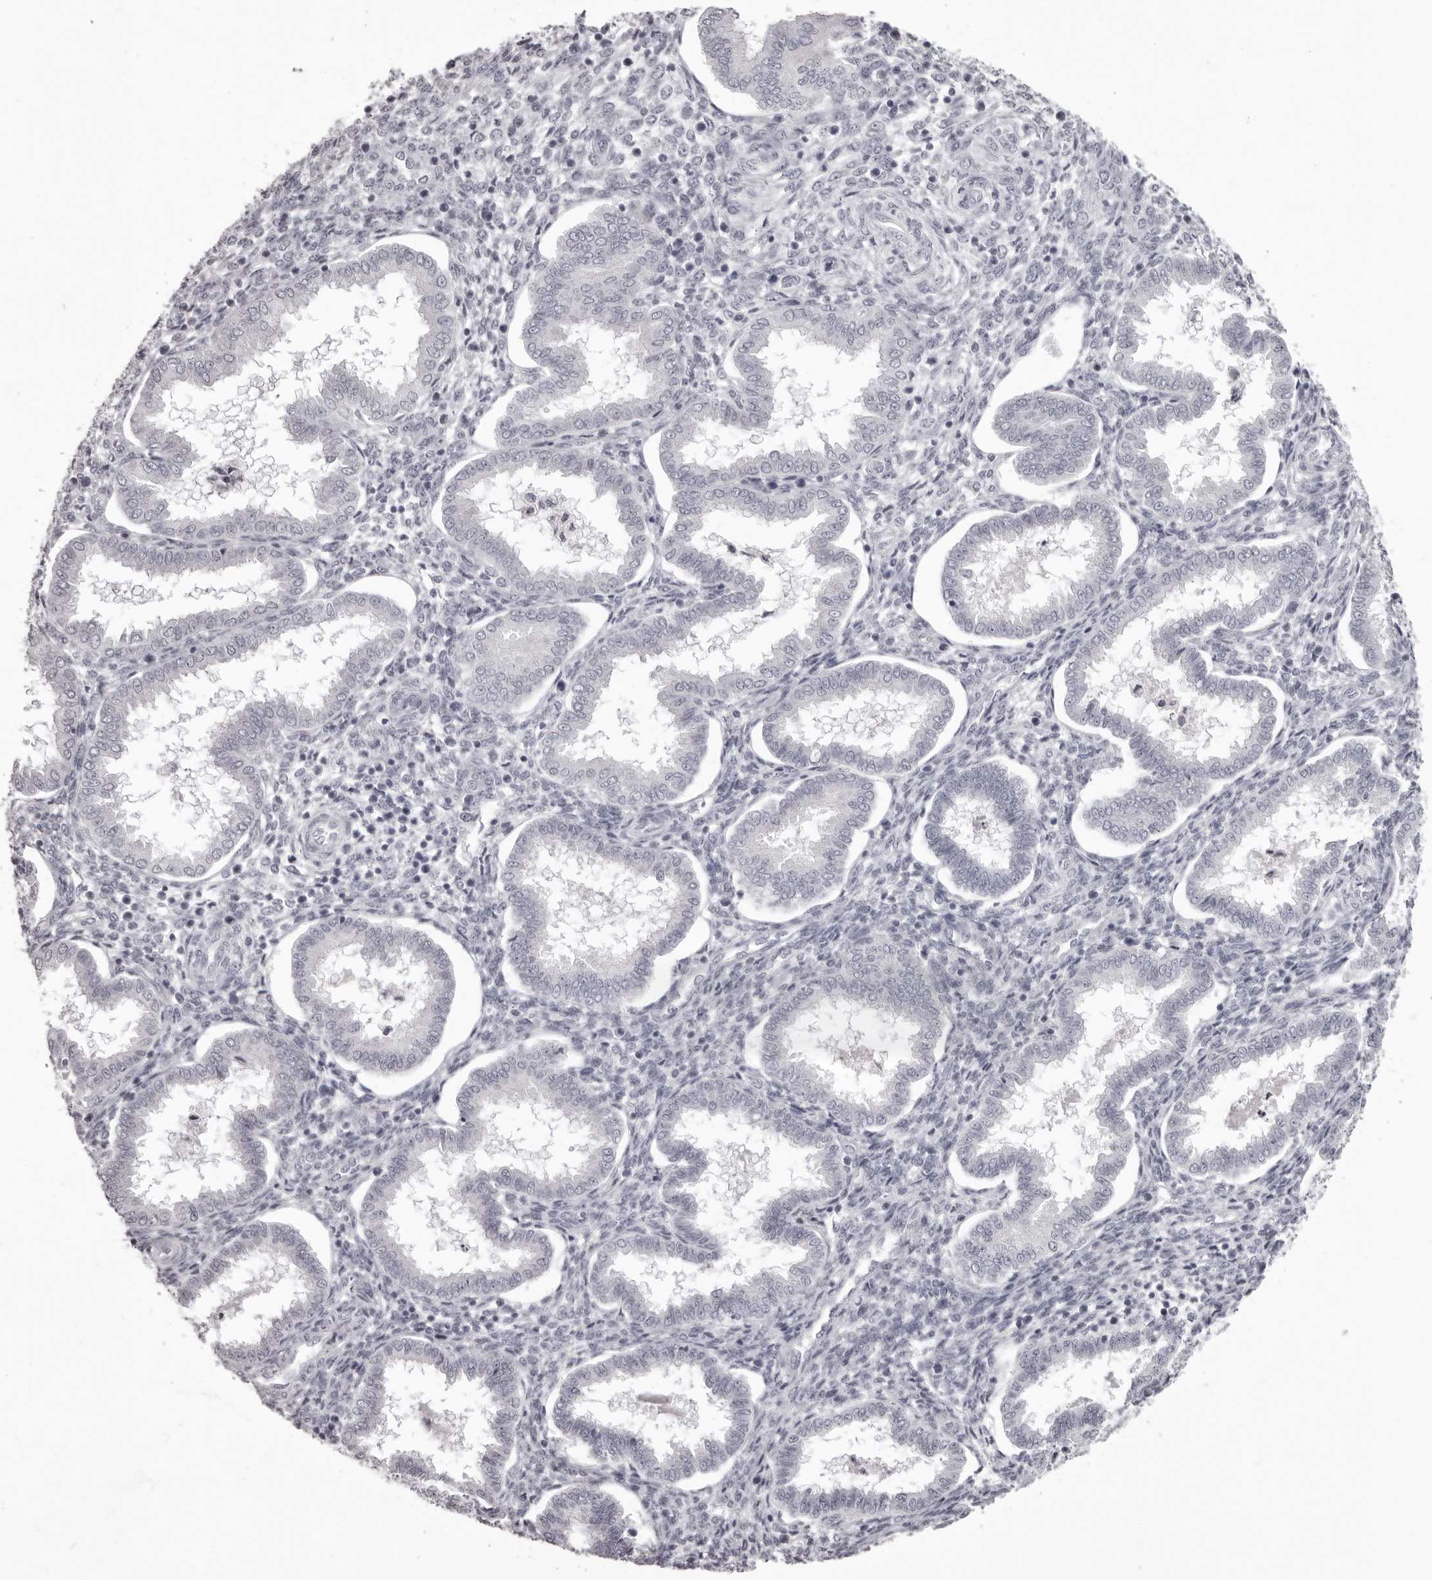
{"staining": {"intensity": "negative", "quantity": "none", "location": "none"}, "tissue": "endometrium", "cell_type": "Cells in endometrial stroma", "image_type": "normal", "snomed": [{"axis": "morphology", "description": "Normal tissue, NOS"}, {"axis": "topography", "description": "Endometrium"}], "caption": "An image of human endometrium is negative for staining in cells in endometrial stroma. Nuclei are stained in blue.", "gene": "C8orf74", "patient": {"sex": "female", "age": 24}}